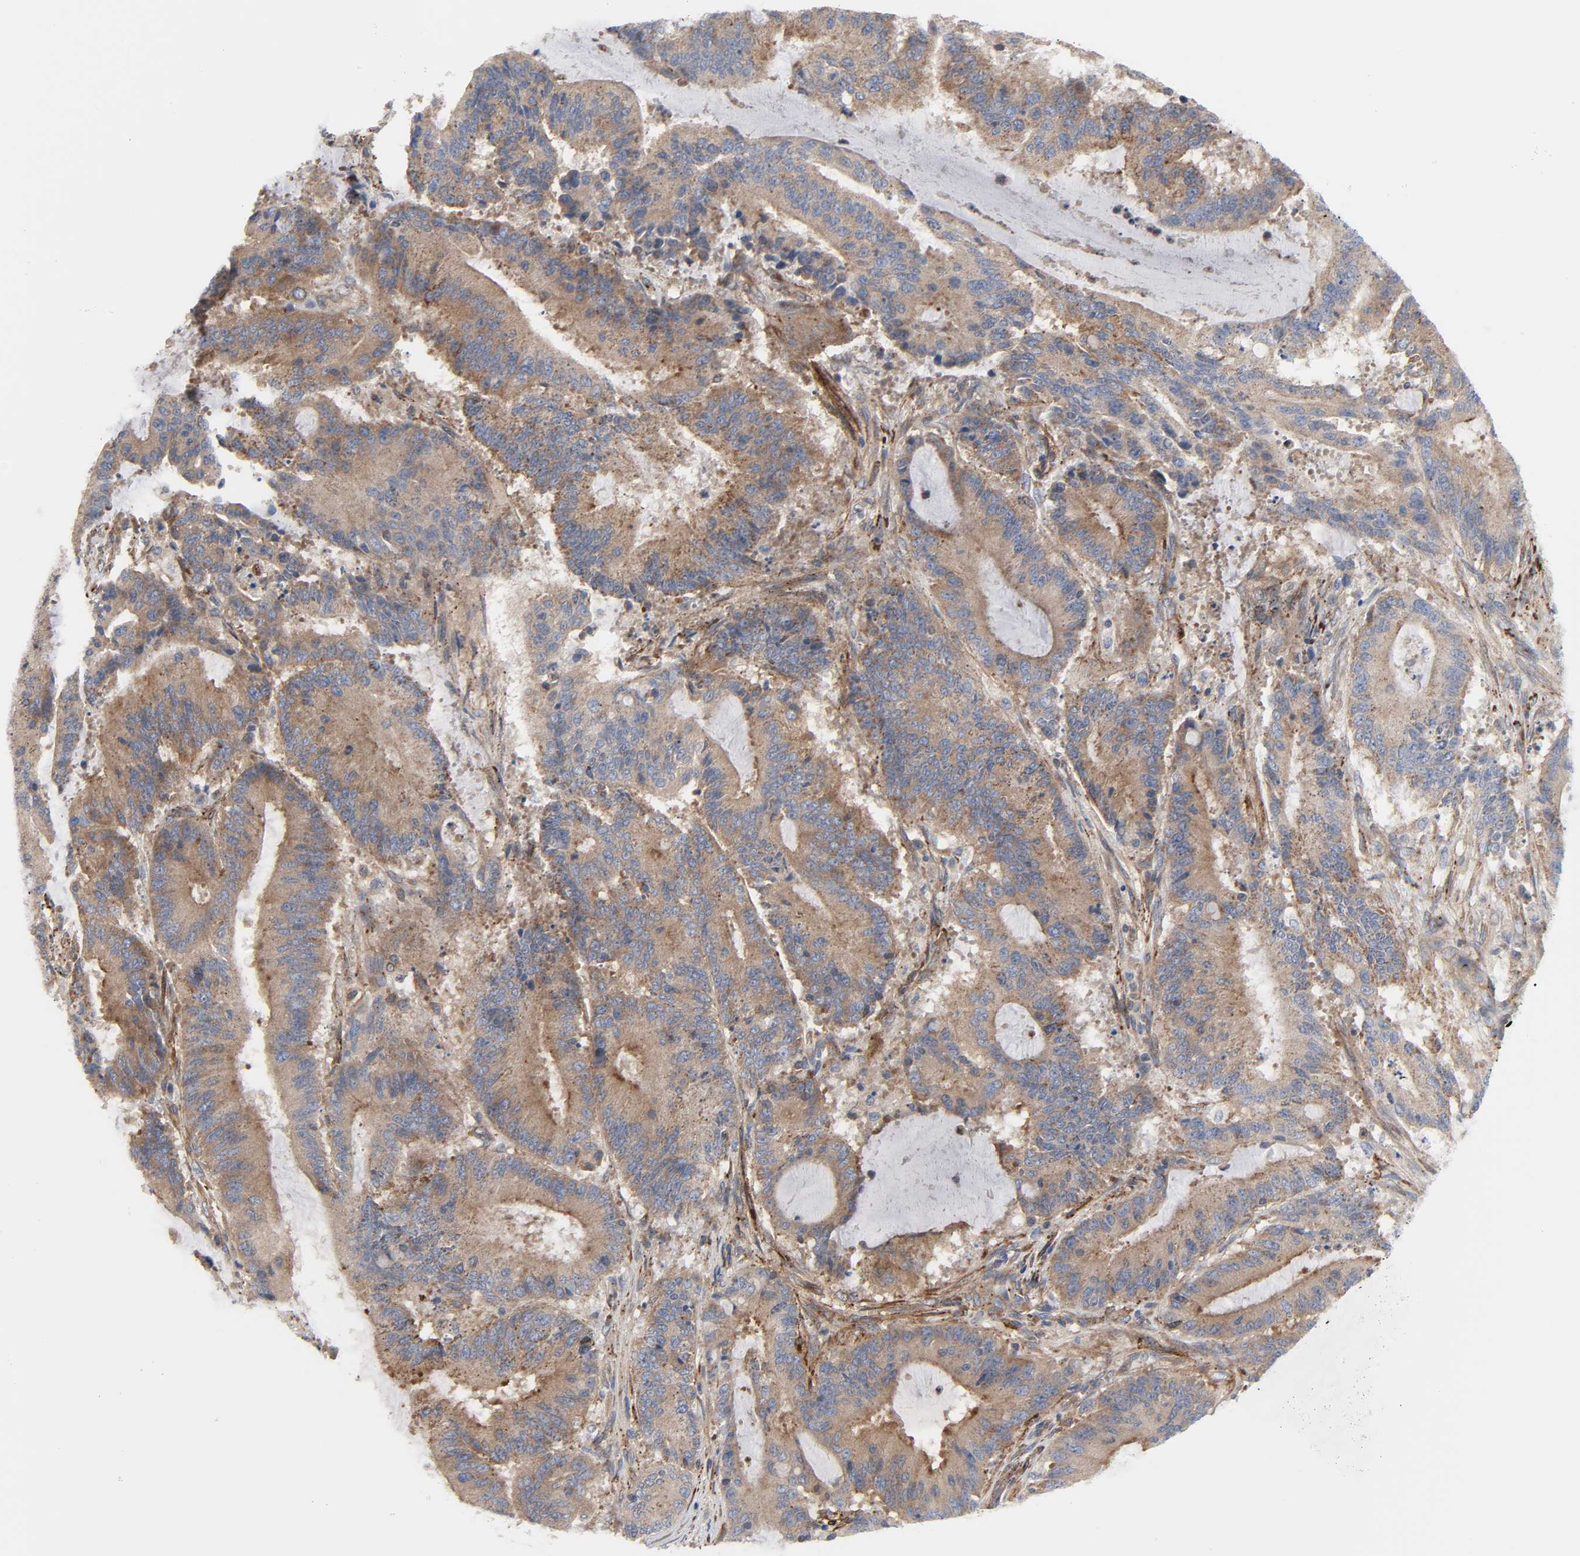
{"staining": {"intensity": "strong", "quantity": ">75%", "location": "cytoplasmic/membranous"}, "tissue": "liver cancer", "cell_type": "Tumor cells", "image_type": "cancer", "snomed": [{"axis": "morphology", "description": "Cholangiocarcinoma"}, {"axis": "topography", "description": "Liver"}], "caption": "The image shows a brown stain indicating the presence of a protein in the cytoplasmic/membranous of tumor cells in liver cholangiocarcinoma.", "gene": "ARHGAP1", "patient": {"sex": "female", "age": 73}}